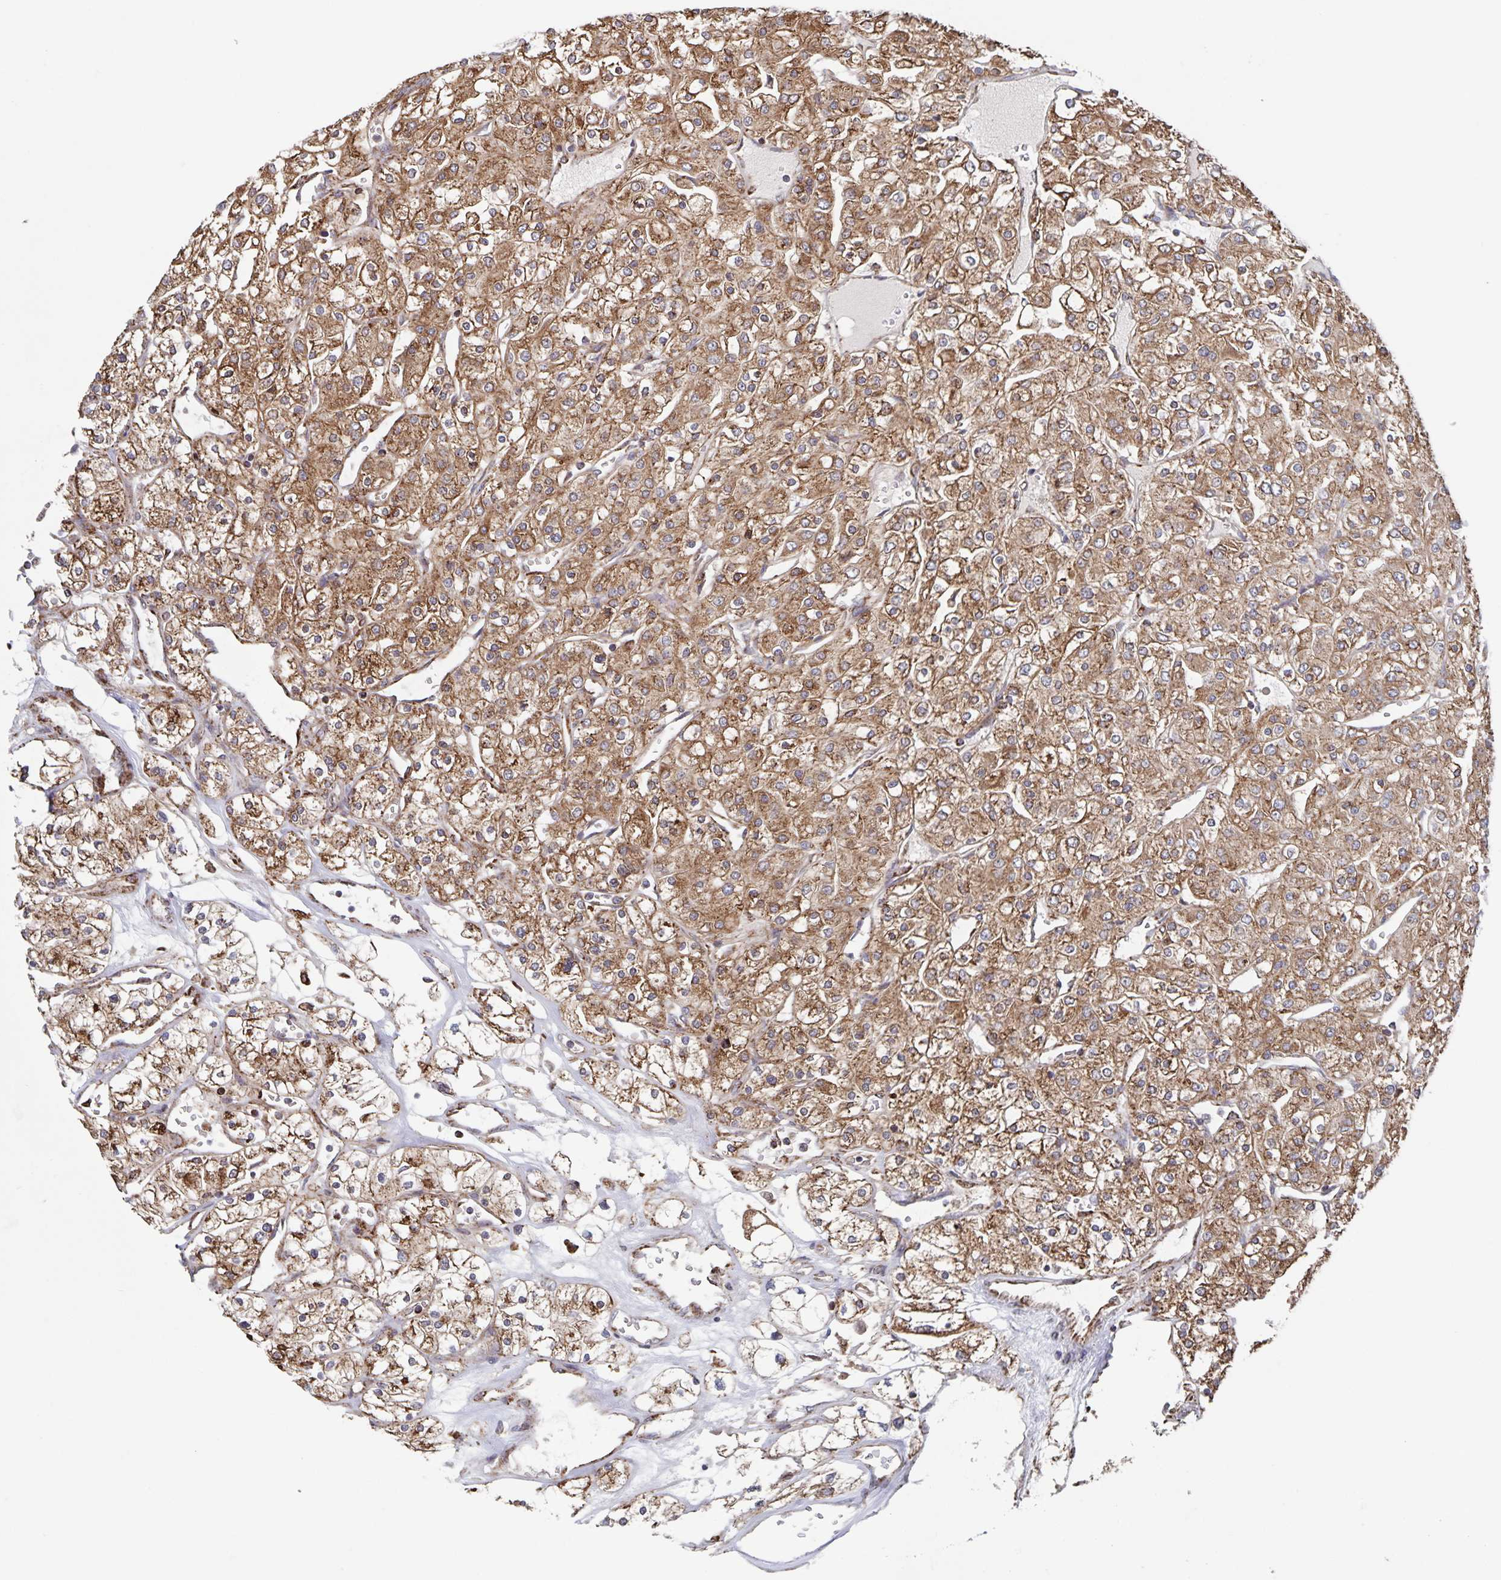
{"staining": {"intensity": "moderate", "quantity": ">75%", "location": "cytoplasmic/membranous"}, "tissue": "renal cancer", "cell_type": "Tumor cells", "image_type": "cancer", "snomed": [{"axis": "morphology", "description": "Adenocarcinoma, NOS"}, {"axis": "topography", "description": "Kidney"}], "caption": "This image demonstrates IHC staining of human renal adenocarcinoma, with medium moderate cytoplasmic/membranous expression in approximately >75% of tumor cells.", "gene": "ACACA", "patient": {"sex": "male", "age": 80}}